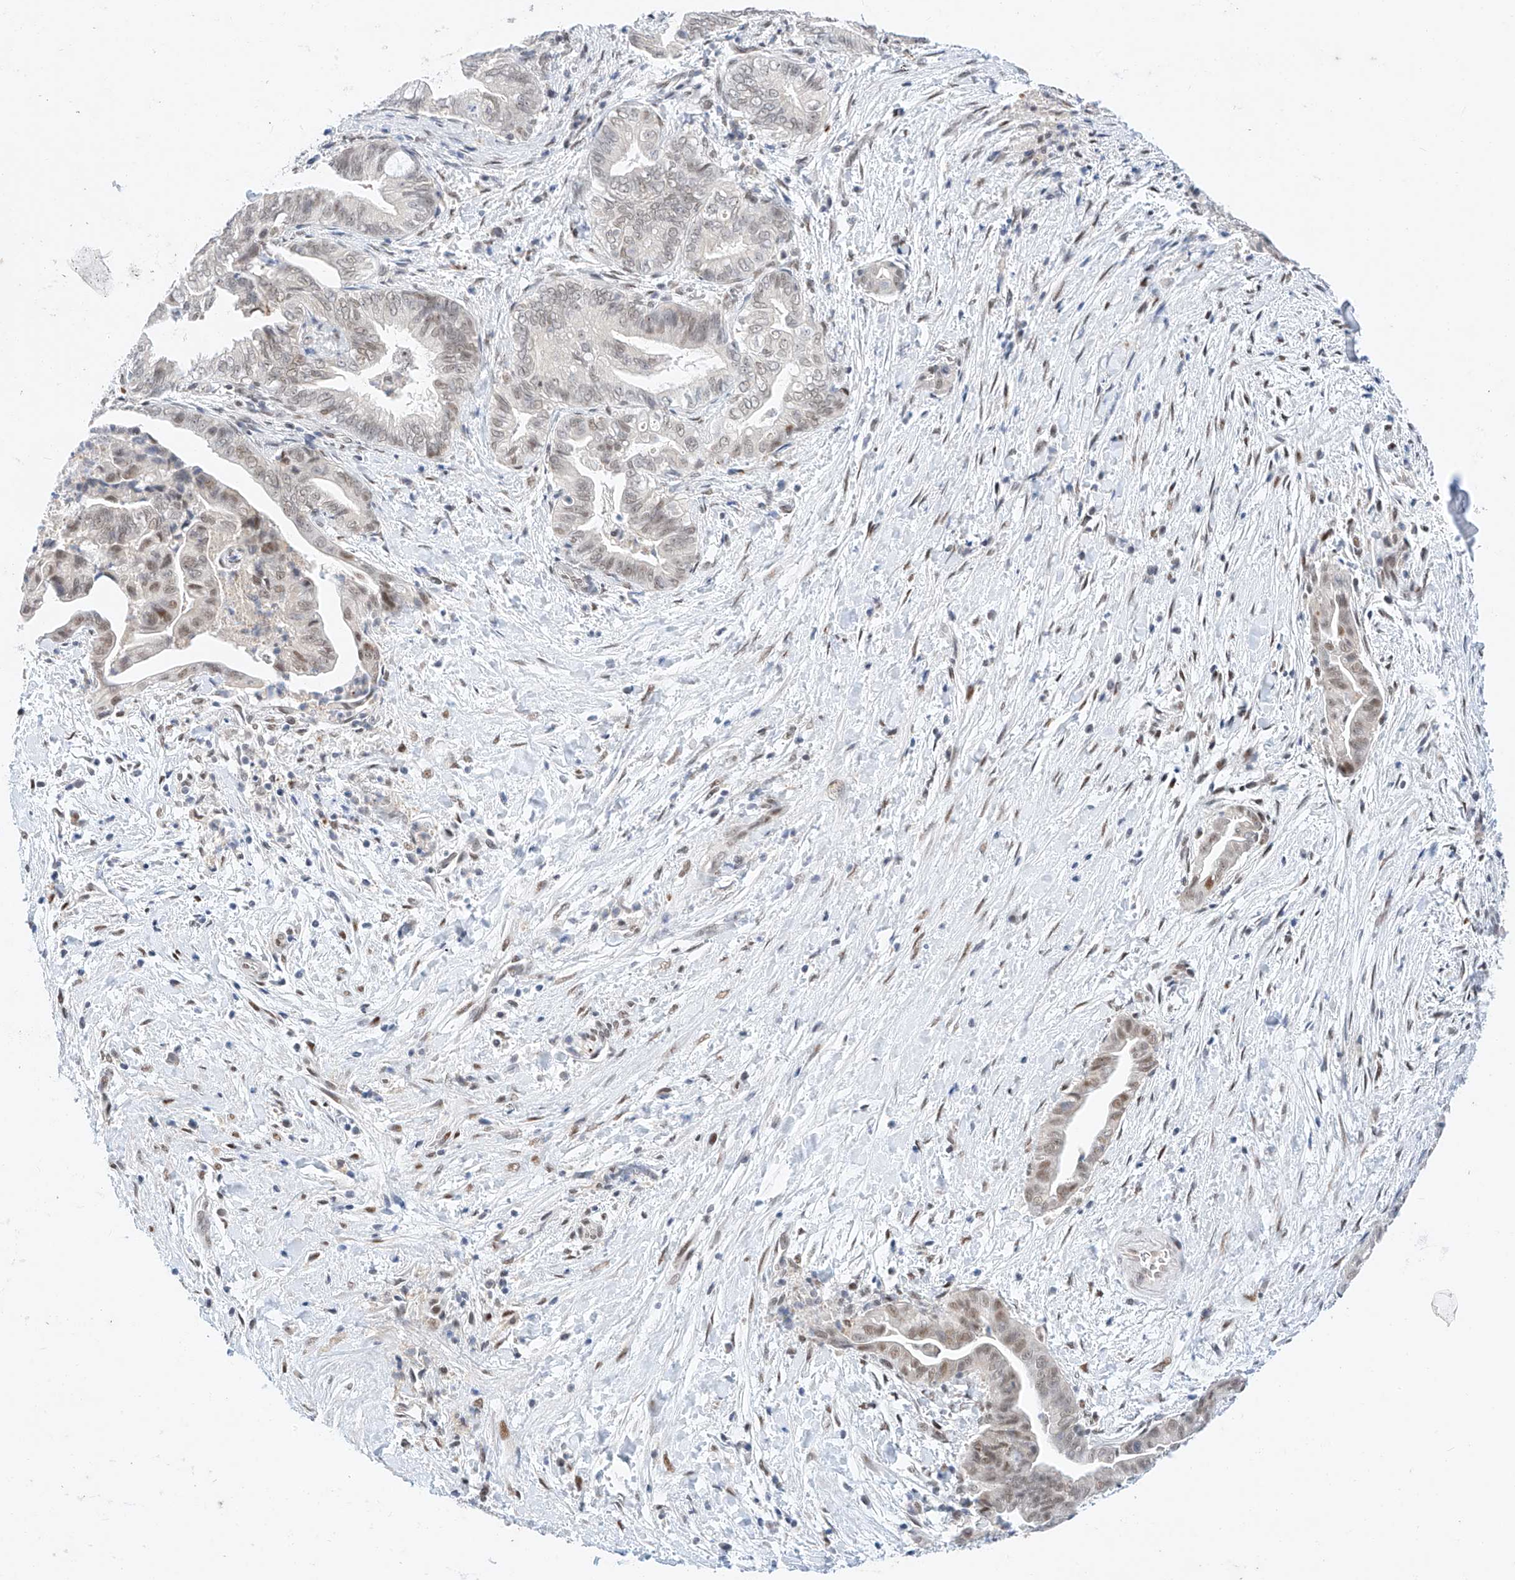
{"staining": {"intensity": "moderate", "quantity": "<25%", "location": "nuclear"}, "tissue": "pancreatic cancer", "cell_type": "Tumor cells", "image_type": "cancer", "snomed": [{"axis": "morphology", "description": "Adenocarcinoma, NOS"}, {"axis": "topography", "description": "Pancreas"}], "caption": "High-magnification brightfield microscopy of pancreatic cancer (adenocarcinoma) stained with DAB (3,3'-diaminobenzidine) (brown) and counterstained with hematoxylin (blue). tumor cells exhibit moderate nuclear expression is present in approximately<25% of cells. (DAB (3,3'-diaminobenzidine) IHC with brightfield microscopy, high magnification).", "gene": "KCNJ1", "patient": {"sex": "male", "age": 75}}